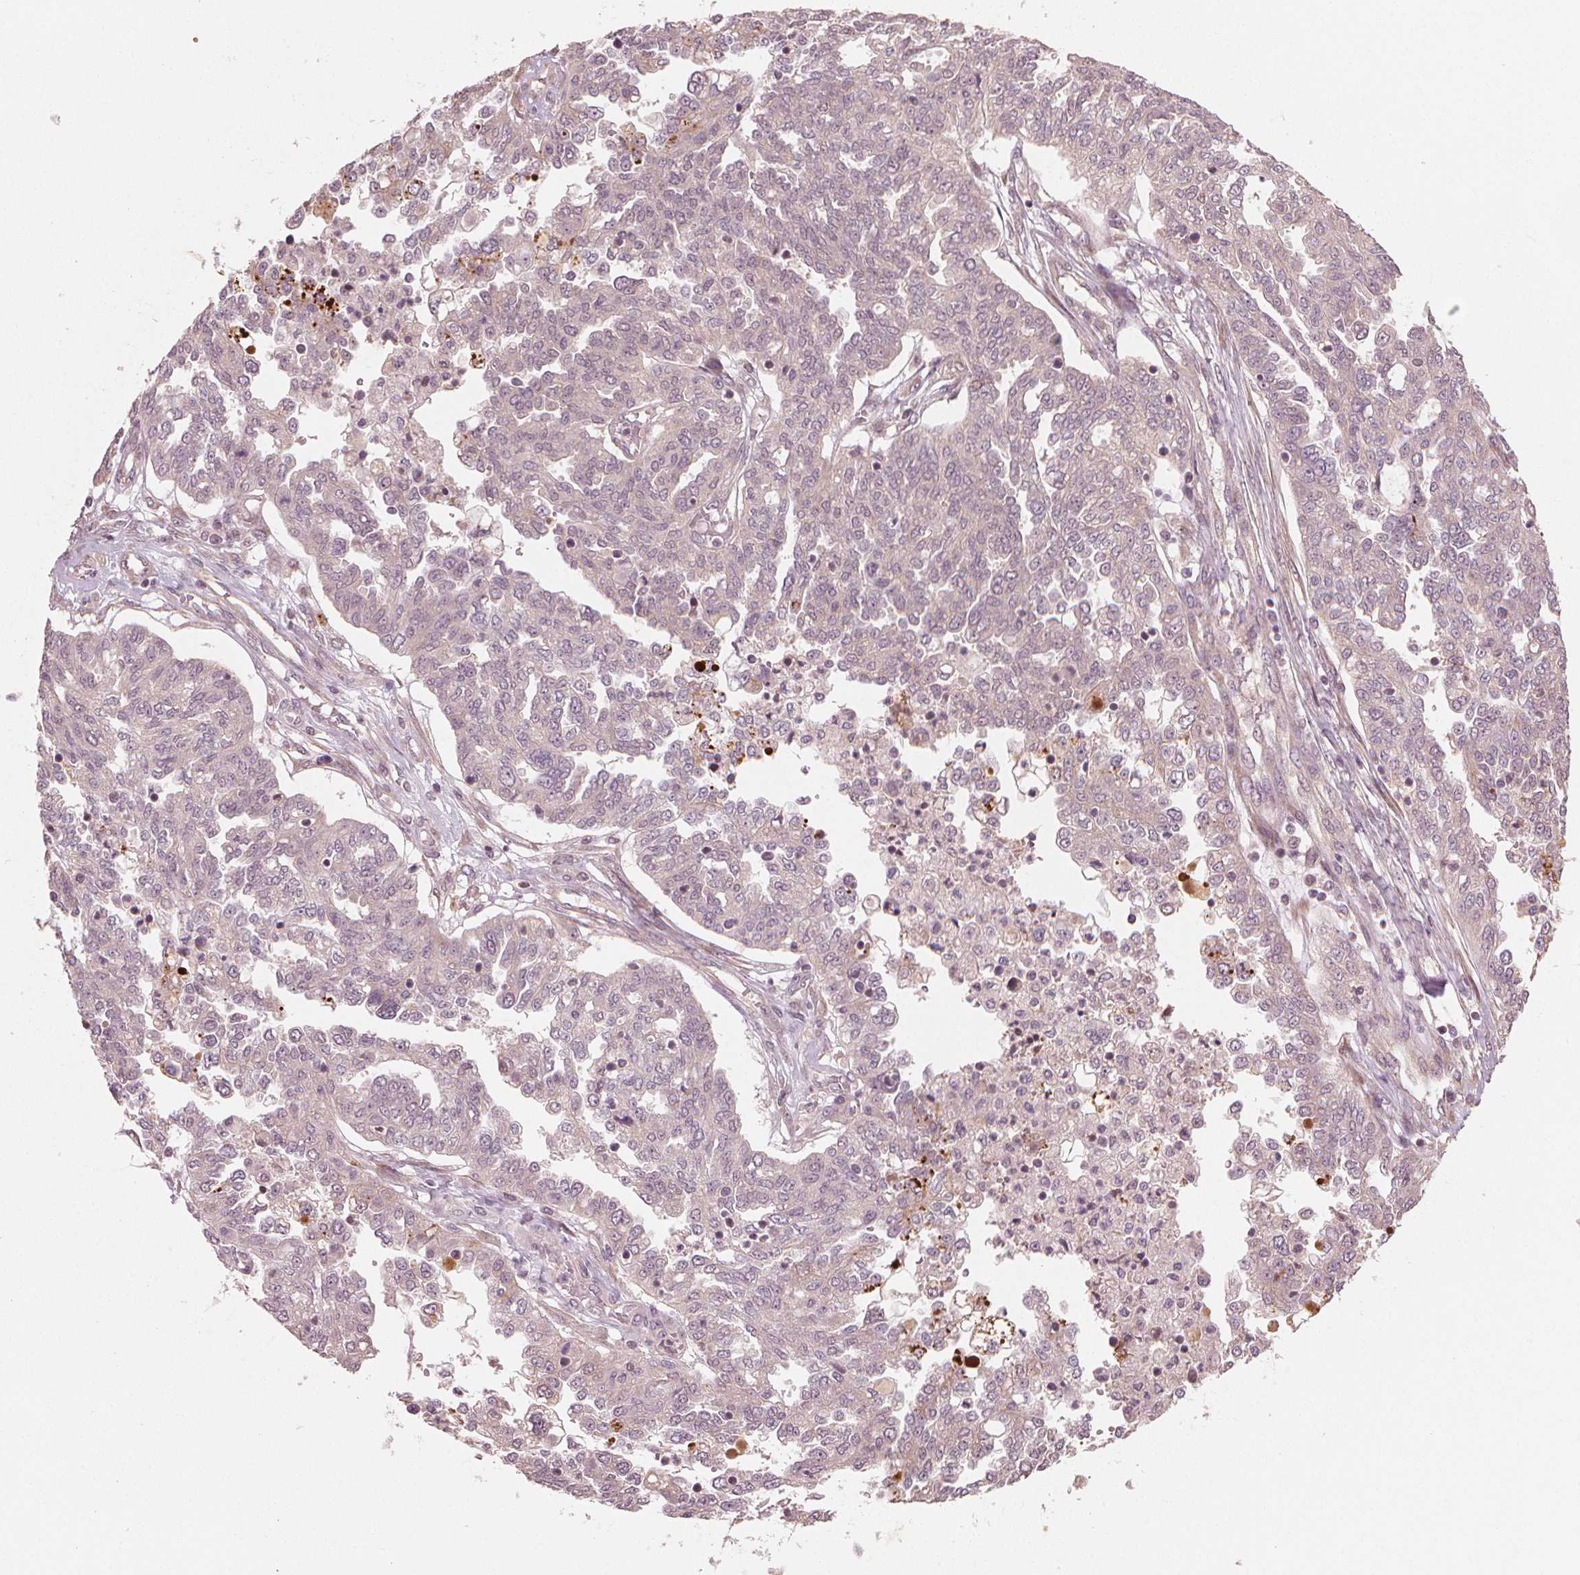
{"staining": {"intensity": "negative", "quantity": "none", "location": "none"}, "tissue": "ovarian cancer", "cell_type": "Tumor cells", "image_type": "cancer", "snomed": [{"axis": "morphology", "description": "Cystadenocarcinoma, serous, NOS"}, {"axis": "topography", "description": "Ovary"}], "caption": "The micrograph demonstrates no staining of tumor cells in serous cystadenocarcinoma (ovarian).", "gene": "CLBA1", "patient": {"sex": "female", "age": 67}}